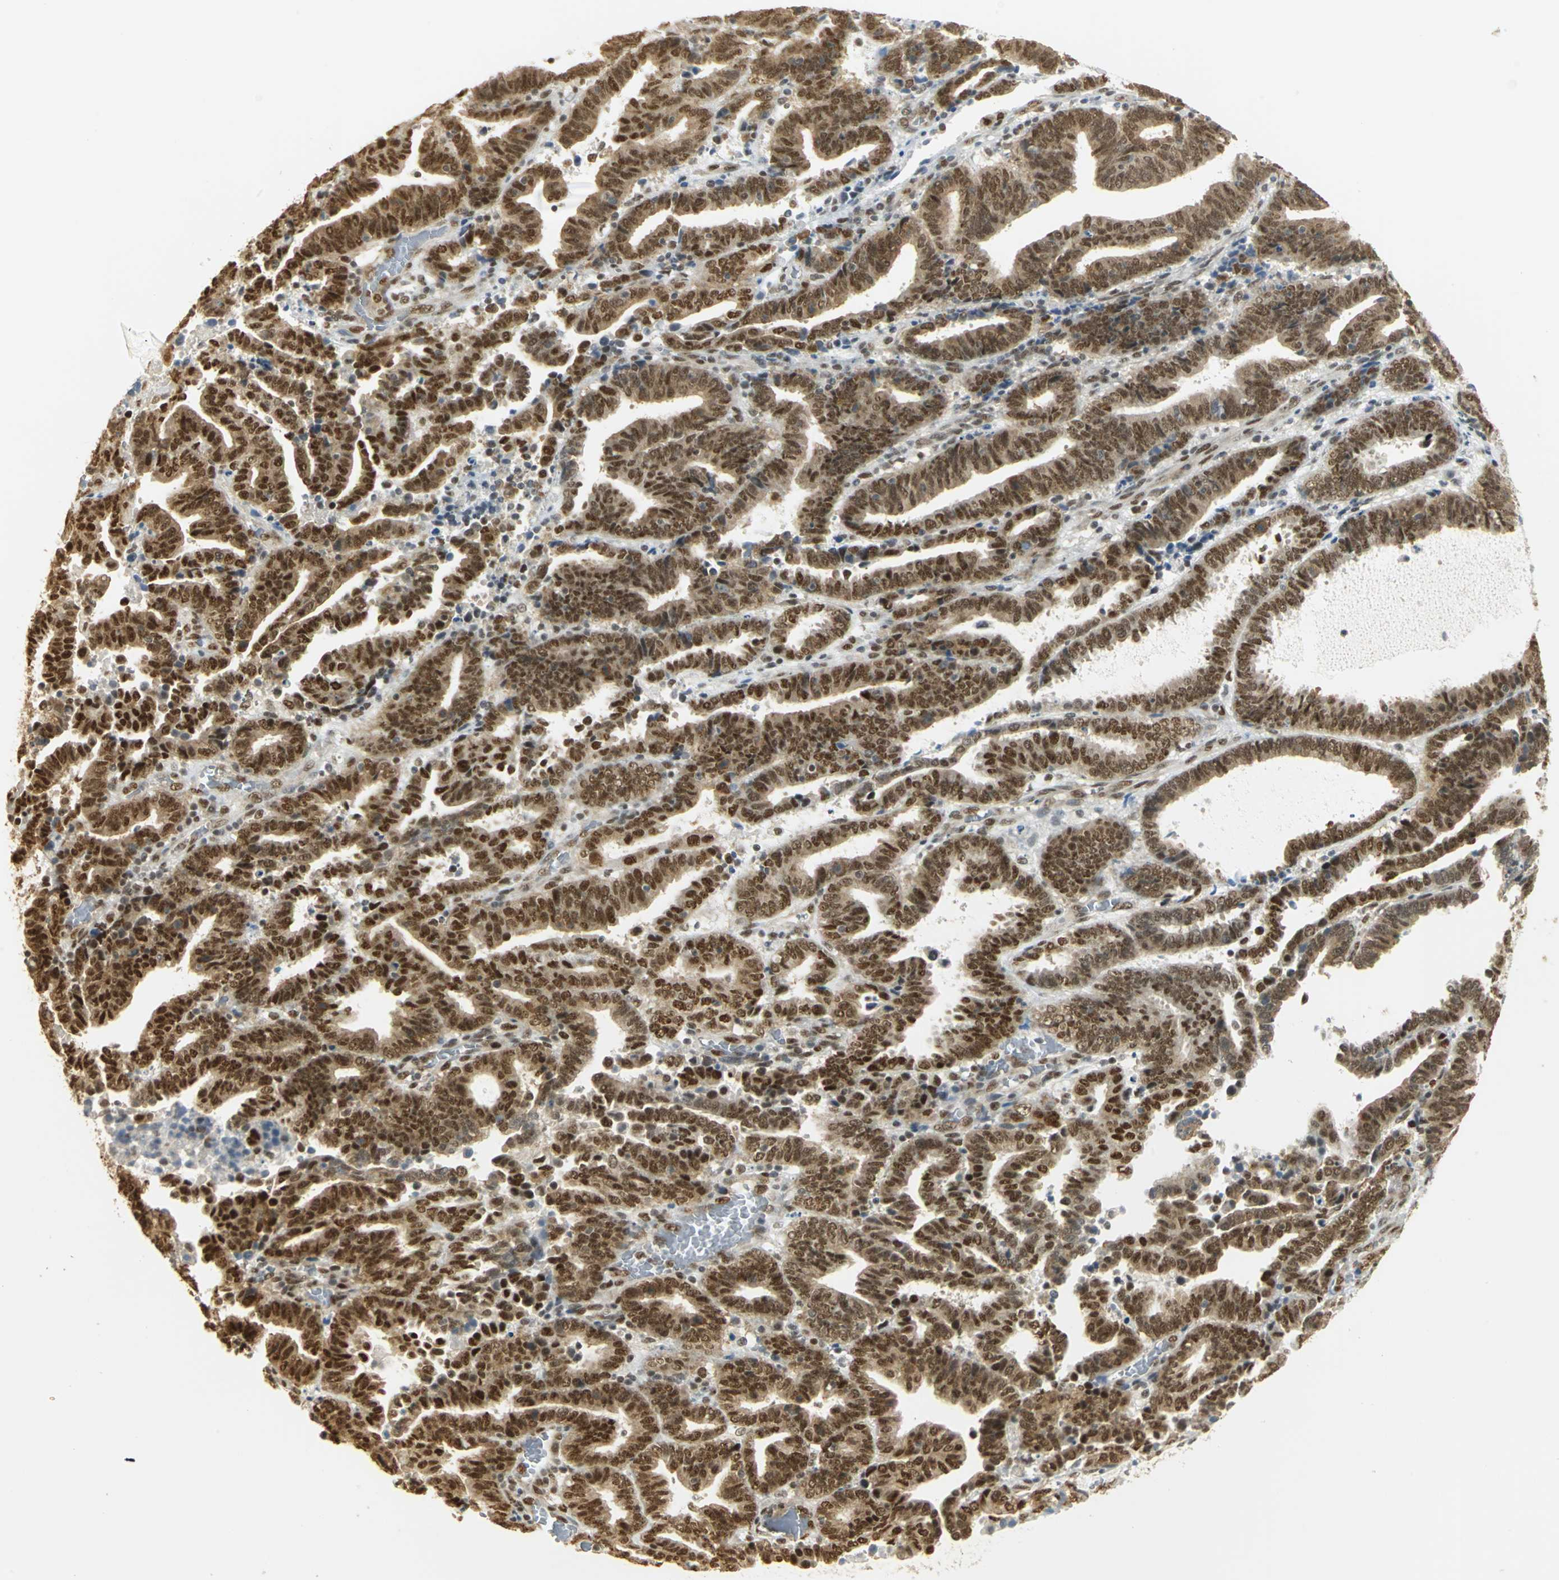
{"staining": {"intensity": "strong", "quantity": ">75%", "location": "cytoplasmic/membranous,nuclear"}, "tissue": "endometrial cancer", "cell_type": "Tumor cells", "image_type": "cancer", "snomed": [{"axis": "morphology", "description": "Adenocarcinoma, NOS"}, {"axis": "topography", "description": "Uterus"}], "caption": "The immunohistochemical stain highlights strong cytoplasmic/membranous and nuclear positivity in tumor cells of endometrial adenocarcinoma tissue.", "gene": "DDX5", "patient": {"sex": "female", "age": 83}}